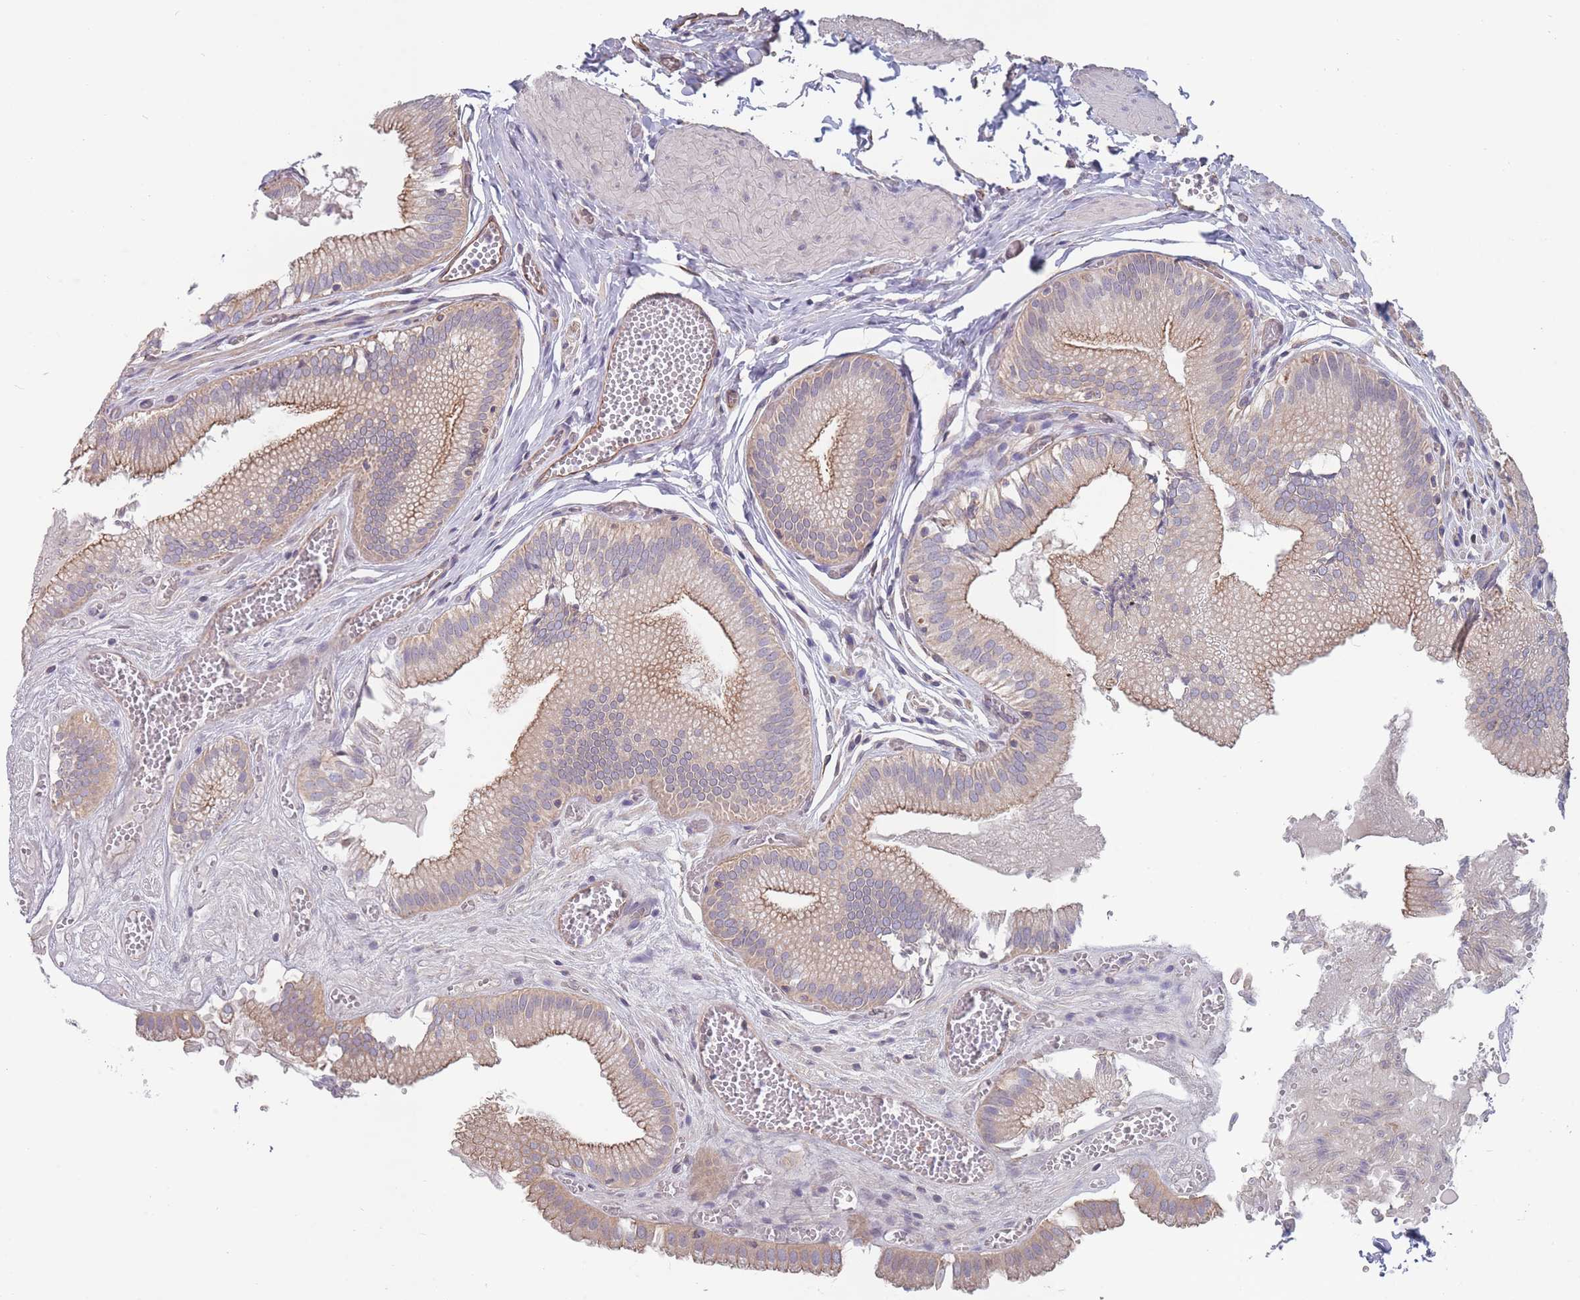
{"staining": {"intensity": "moderate", "quantity": "25%-75%", "location": "cytoplasmic/membranous"}, "tissue": "gallbladder", "cell_type": "Glandular cells", "image_type": "normal", "snomed": [{"axis": "morphology", "description": "Normal tissue, NOS"}, {"axis": "topography", "description": "Gallbladder"}, {"axis": "topography", "description": "Peripheral nerve tissue"}], "caption": "High-power microscopy captured an immunohistochemistry (IHC) photomicrograph of unremarkable gallbladder, revealing moderate cytoplasmic/membranous expression in approximately 25%-75% of glandular cells.", "gene": "SLC1A6", "patient": {"sex": "male", "age": 17}}